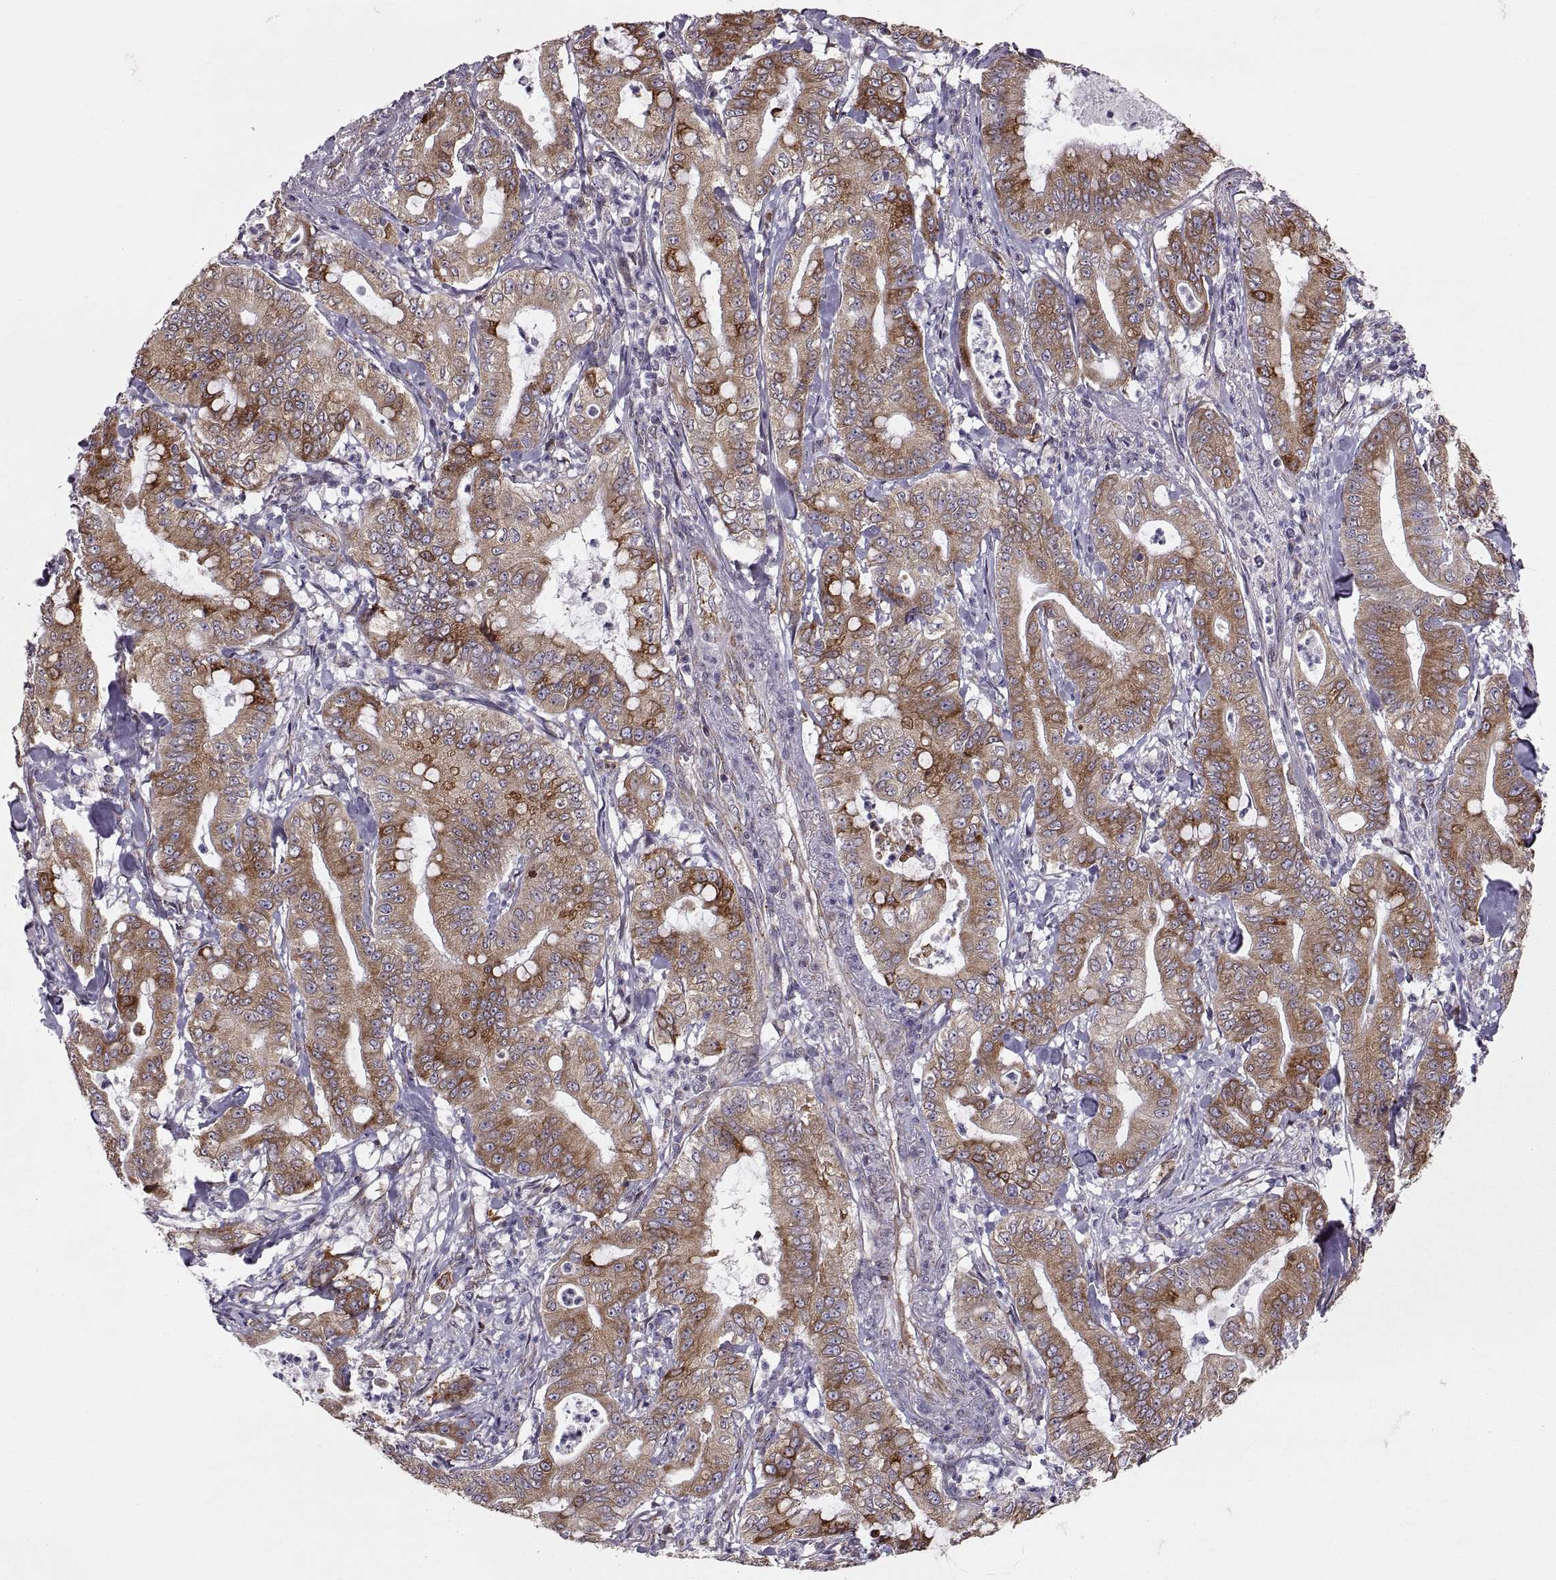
{"staining": {"intensity": "strong", "quantity": "25%-75%", "location": "cytoplasmic/membranous"}, "tissue": "pancreatic cancer", "cell_type": "Tumor cells", "image_type": "cancer", "snomed": [{"axis": "morphology", "description": "Adenocarcinoma, NOS"}, {"axis": "topography", "description": "Pancreas"}], "caption": "Protein expression analysis of human pancreatic adenocarcinoma reveals strong cytoplasmic/membranous expression in approximately 25%-75% of tumor cells.", "gene": "PLEKHB2", "patient": {"sex": "male", "age": 71}}